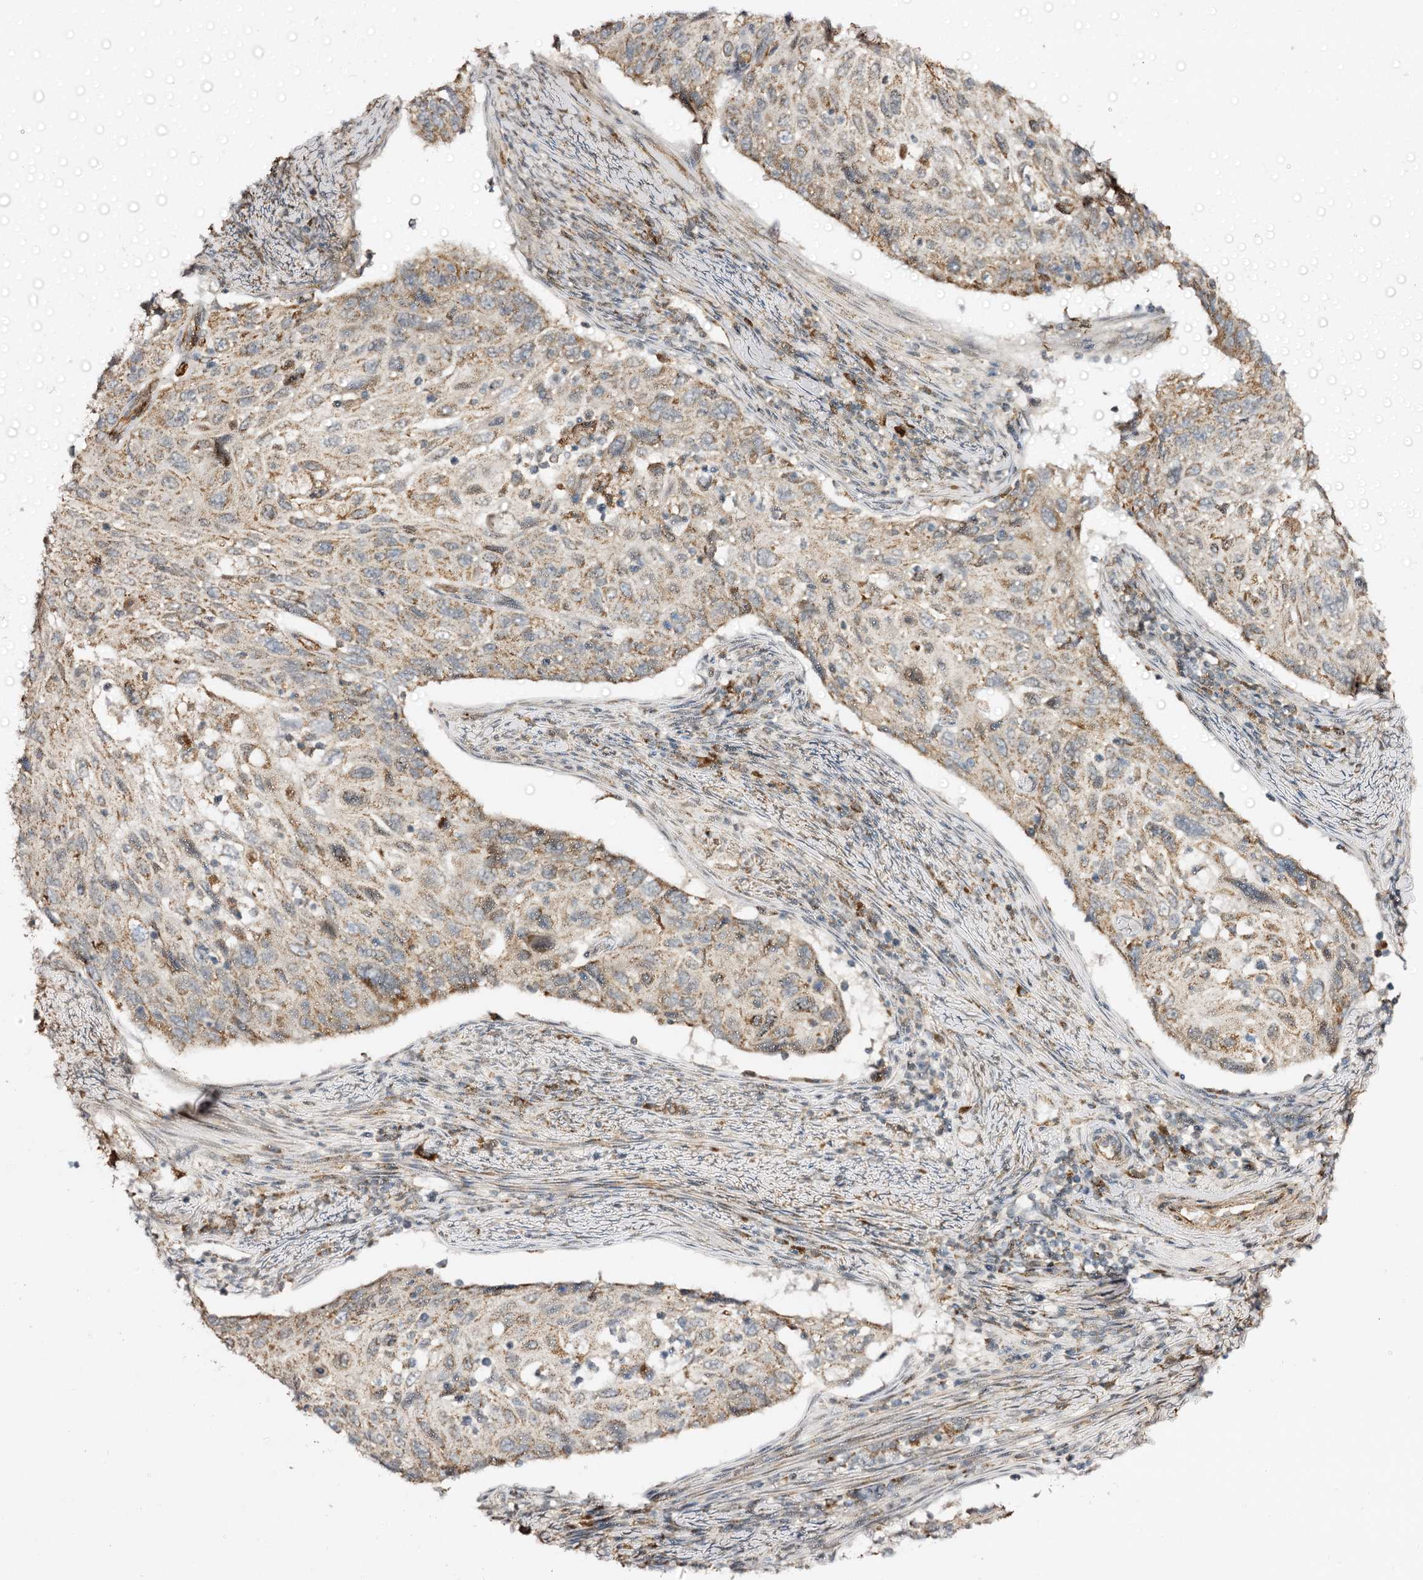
{"staining": {"intensity": "weak", "quantity": ">75%", "location": "cytoplasmic/membranous"}, "tissue": "cervical cancer", "cell_type": "Tumor cells", "image_type": "cancer", "snomed": [{"axis": "morphology", "description": "Squamous cell carcinoma, NOS"}, {"axis": "topography", "description": "Cervix"}], "caption": "A micrograph showing weak cytoplasmic/membranous expression in approximately >75% of tumor cells in cervical squamous cell carcinoma, as visualized by brown immunohistochemical staining.", "gene": "CBR4", "patient": {"sex": "female", "age": 70}}